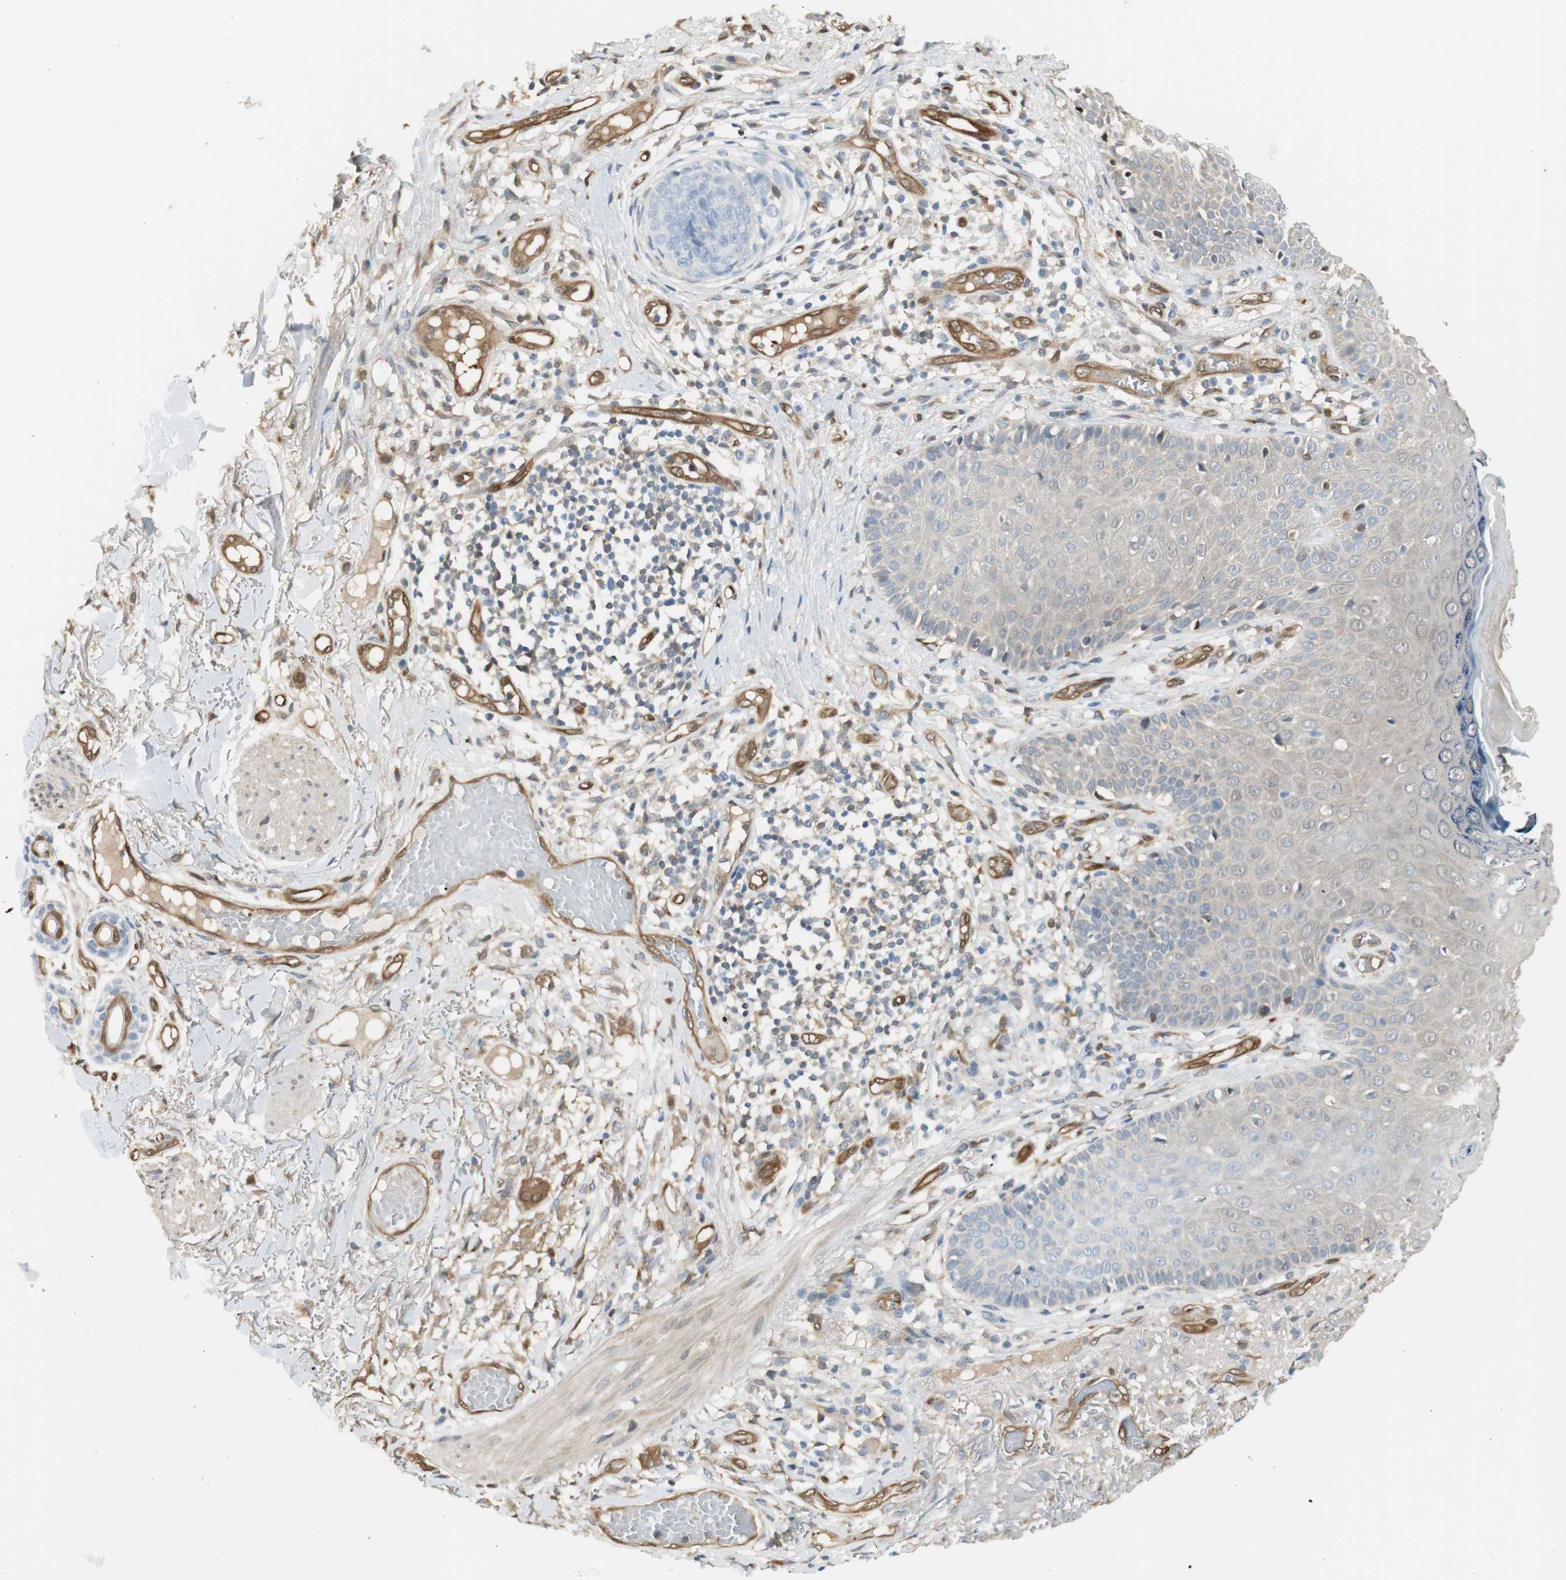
{"staining": {"intensity": "weak", "quantity": ">75%", "location": "cytoplasmic/membranous"}, "tissue": "skin cancer", "cell_type": "Tumor cells", "image_type": "cancer", "snomed": [{"axis": "morphology", "description": "Normal tissue, NOS"}, {"axis": "morphology", "description": "Basal cell carcinoma"}, {"axis": "topography", "description": "Skin"}], "caption": "Protein staining by immunohistochemistry exhibits weak cytoplasmic/membranous expression in about >75% of tumor cells in basal cell carcinoma (skin). (Brightfield microscopy of DAB IHC at high magnification).", "gene": "SERPINB6", "patient": {"sex": "male", "age": 52}}